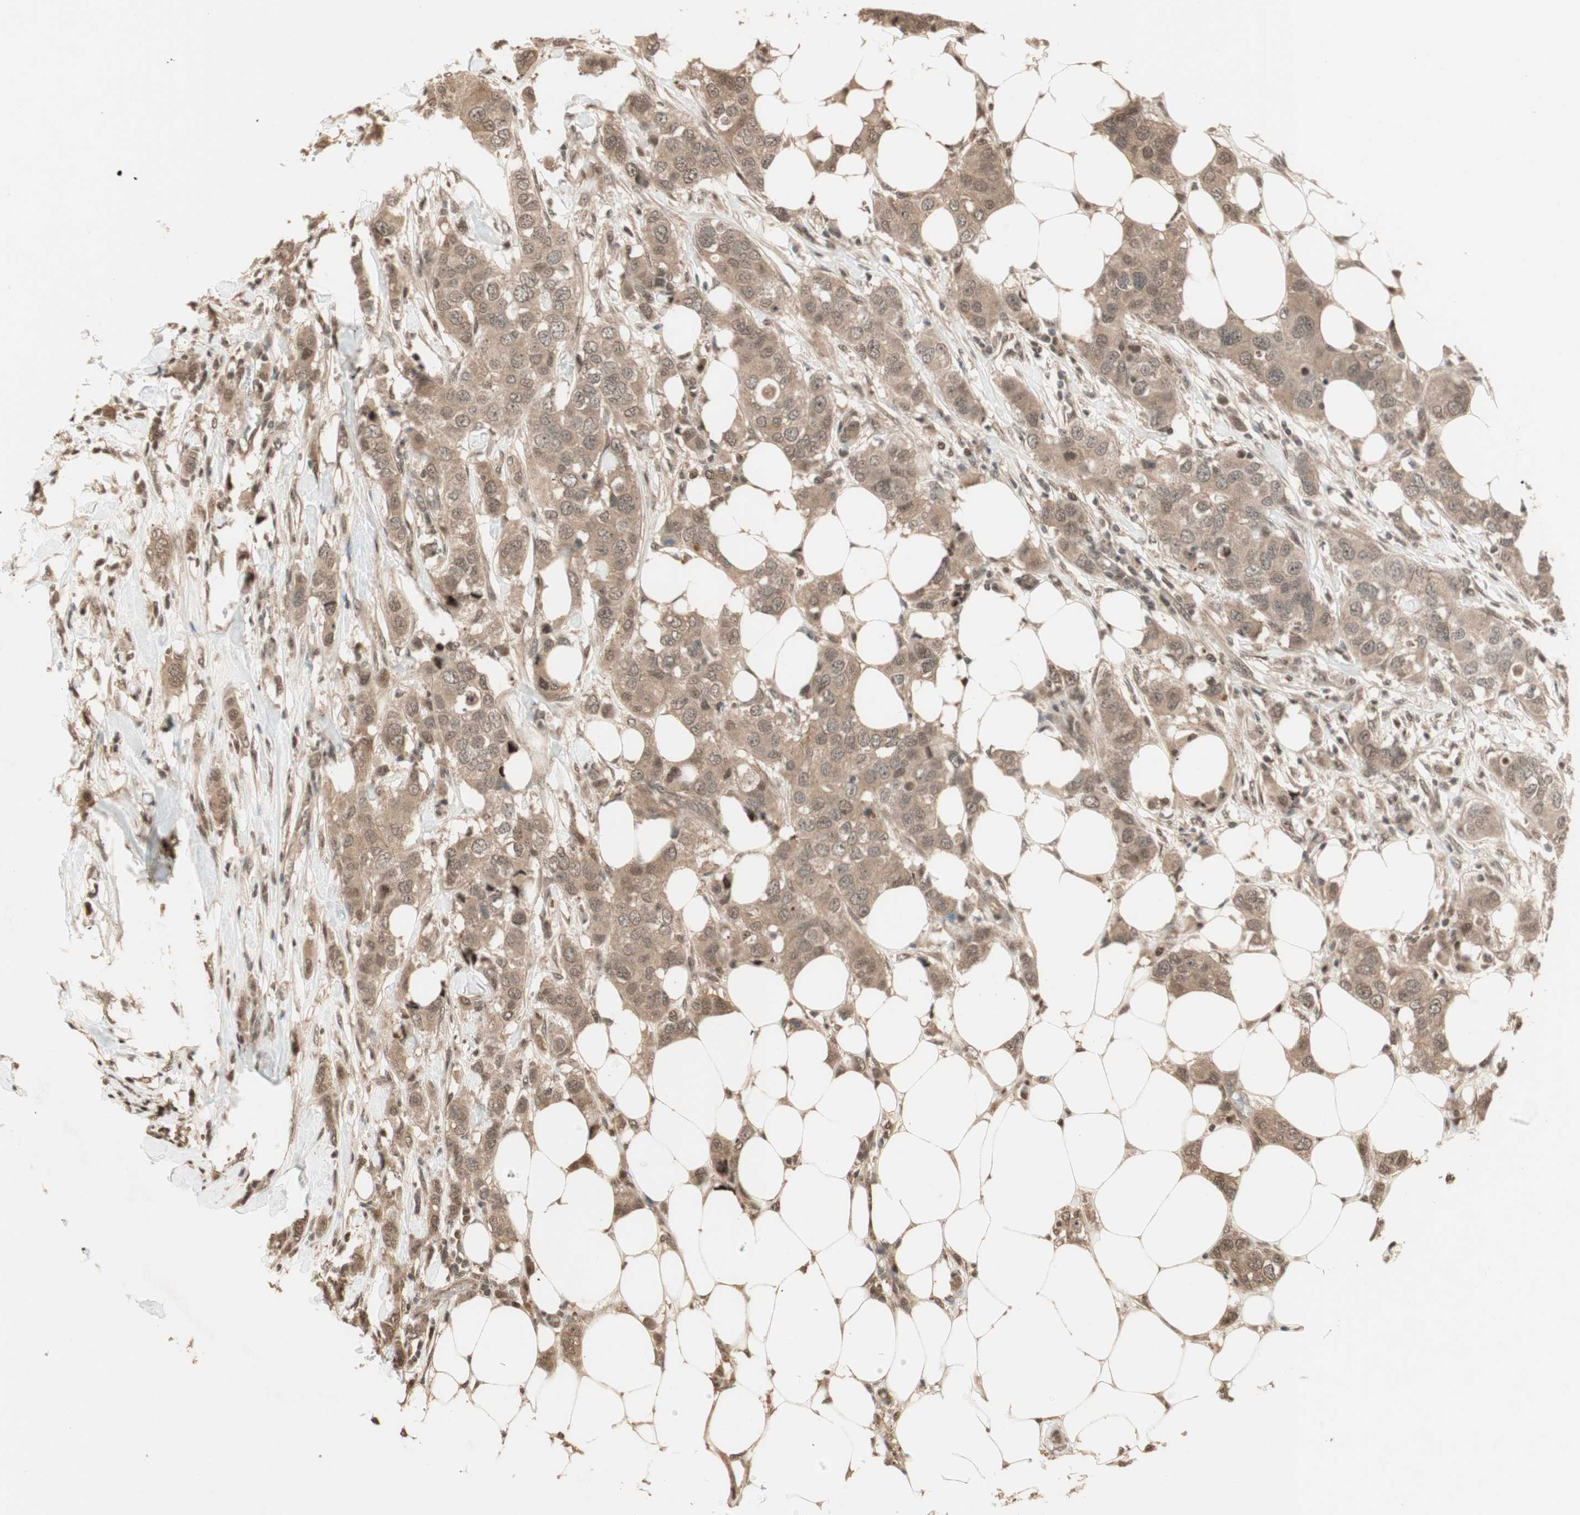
{"staining": {"intensity": "moderate", "quantity": ">75%", "location": "cytoplasmic/membranous,nuclear"}, "tissue": "breast cancer", "cell_type": "Tumor cells", "image_type": "cancer", "snomed": [{"axis": "morphology", "description": "Duct carcinoma"}, {"axis": "topography", "description": "Breast"}], "caption": "Immunohistochemistry micrograph of human breast invasive ductal carcinoma stained for a protein (brown), which shows medium levels of moderate cytoplasmic/membranous and nuclear positivity in approximately >75% of tumor cells.", "gene": "ZNF701", "patient": {"sex": "female", "age": 50}}